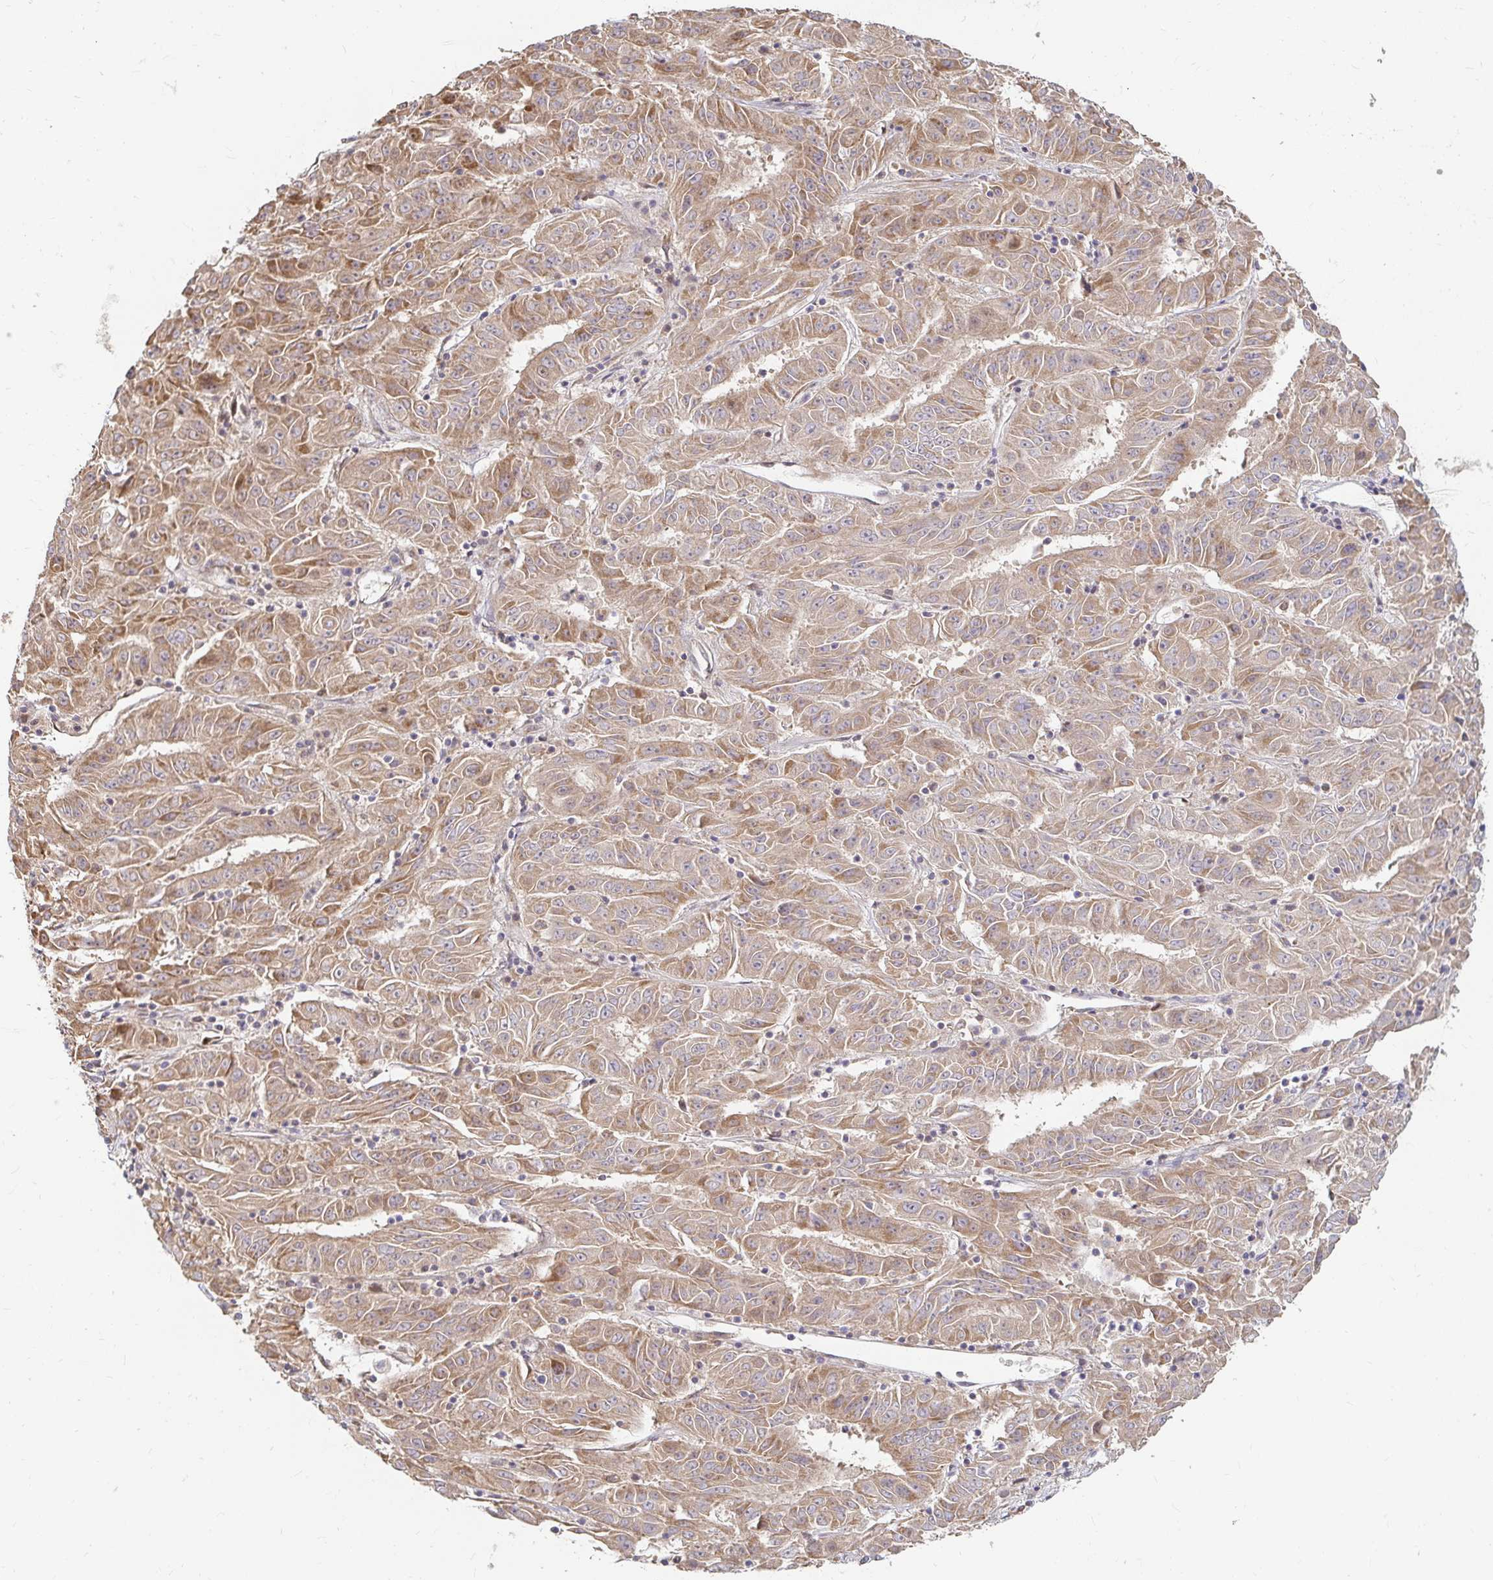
{"staining": {"intensity": "moderate", "quantity": ">75%", "location": "cytoplasmic/membranous"}, "tissue": "pancreatic cancer", "cell_type": "Tumor cells", "image_type": "cancer", "snomed": [{"axis": "morphology", "description": "Adenocarcinoma, NOS"}, {"axis": "topography", "description": "Pancreas"}], "caption": "Human pancreatic adenocarcinoma stained for a protein (brown) shows moderate cytoplasmic/membranous positive staining in about >75% of tumor cells.", "gene": "CAST", "patient": {"sex": "male", "age": 63}}